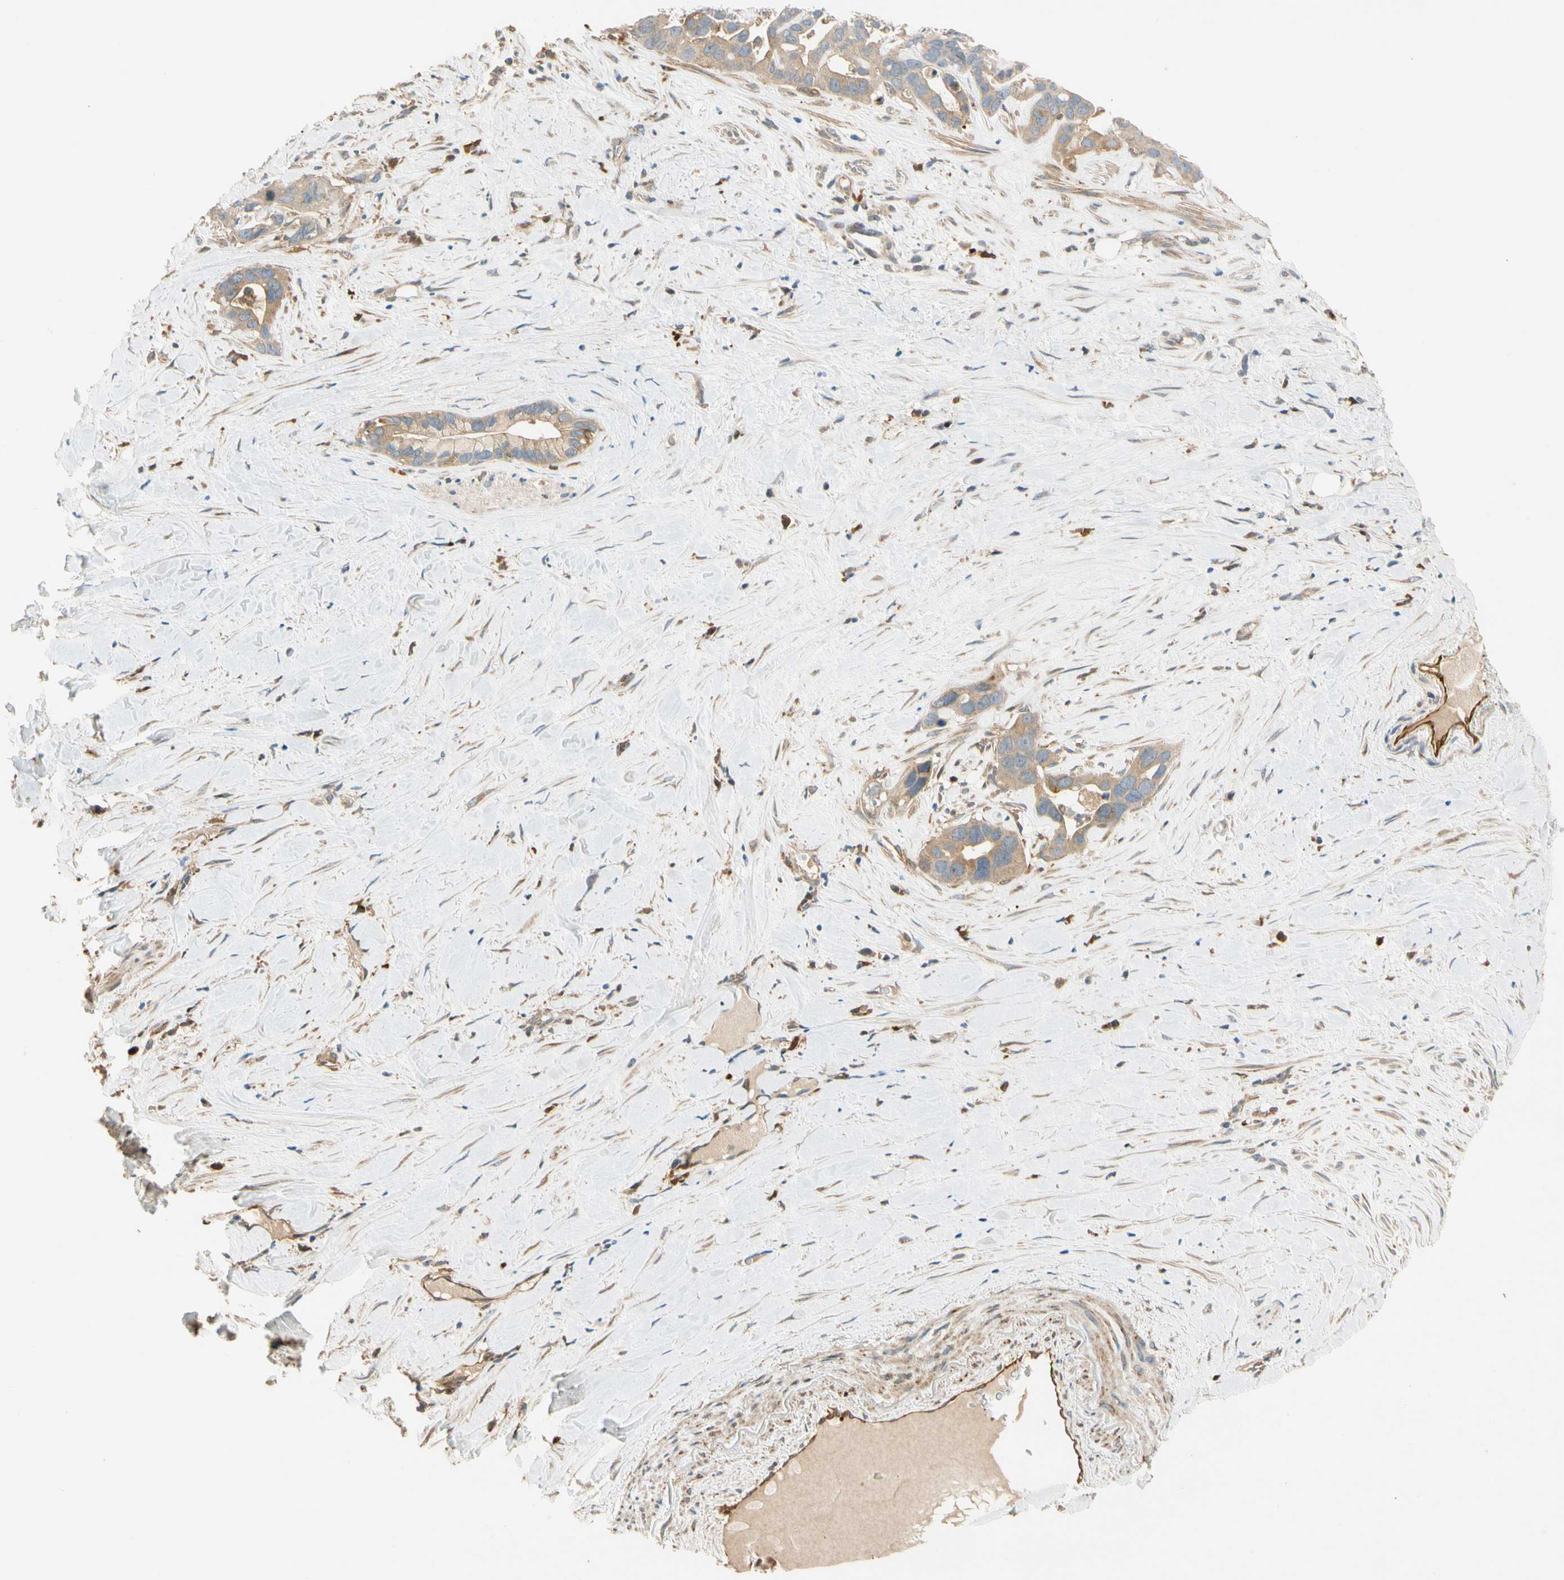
{"staining": {"intensity": "moderate", "quantity": ">75%", "location": "cytoplasmic/membranous"}, "tissue": "liver cancer", "cell_type": "Tumor cells", "image_type": "cancer", "snomed": [{"axis": "morphology", "description": "Cholangiocarcinoma"}, {"axis": "topography", "description": "Liver"}], "caption": "DAB immunohistochemical staining of liver cancer demonstrates moderate cytoplasmic/membranous protein staining in approximately >75% of tumor cells. The protein of interest is shown in brown color, while the nuclei are stained blue.", "gene": "PARP14", "patient": {"sex": "female", "age": 65}}